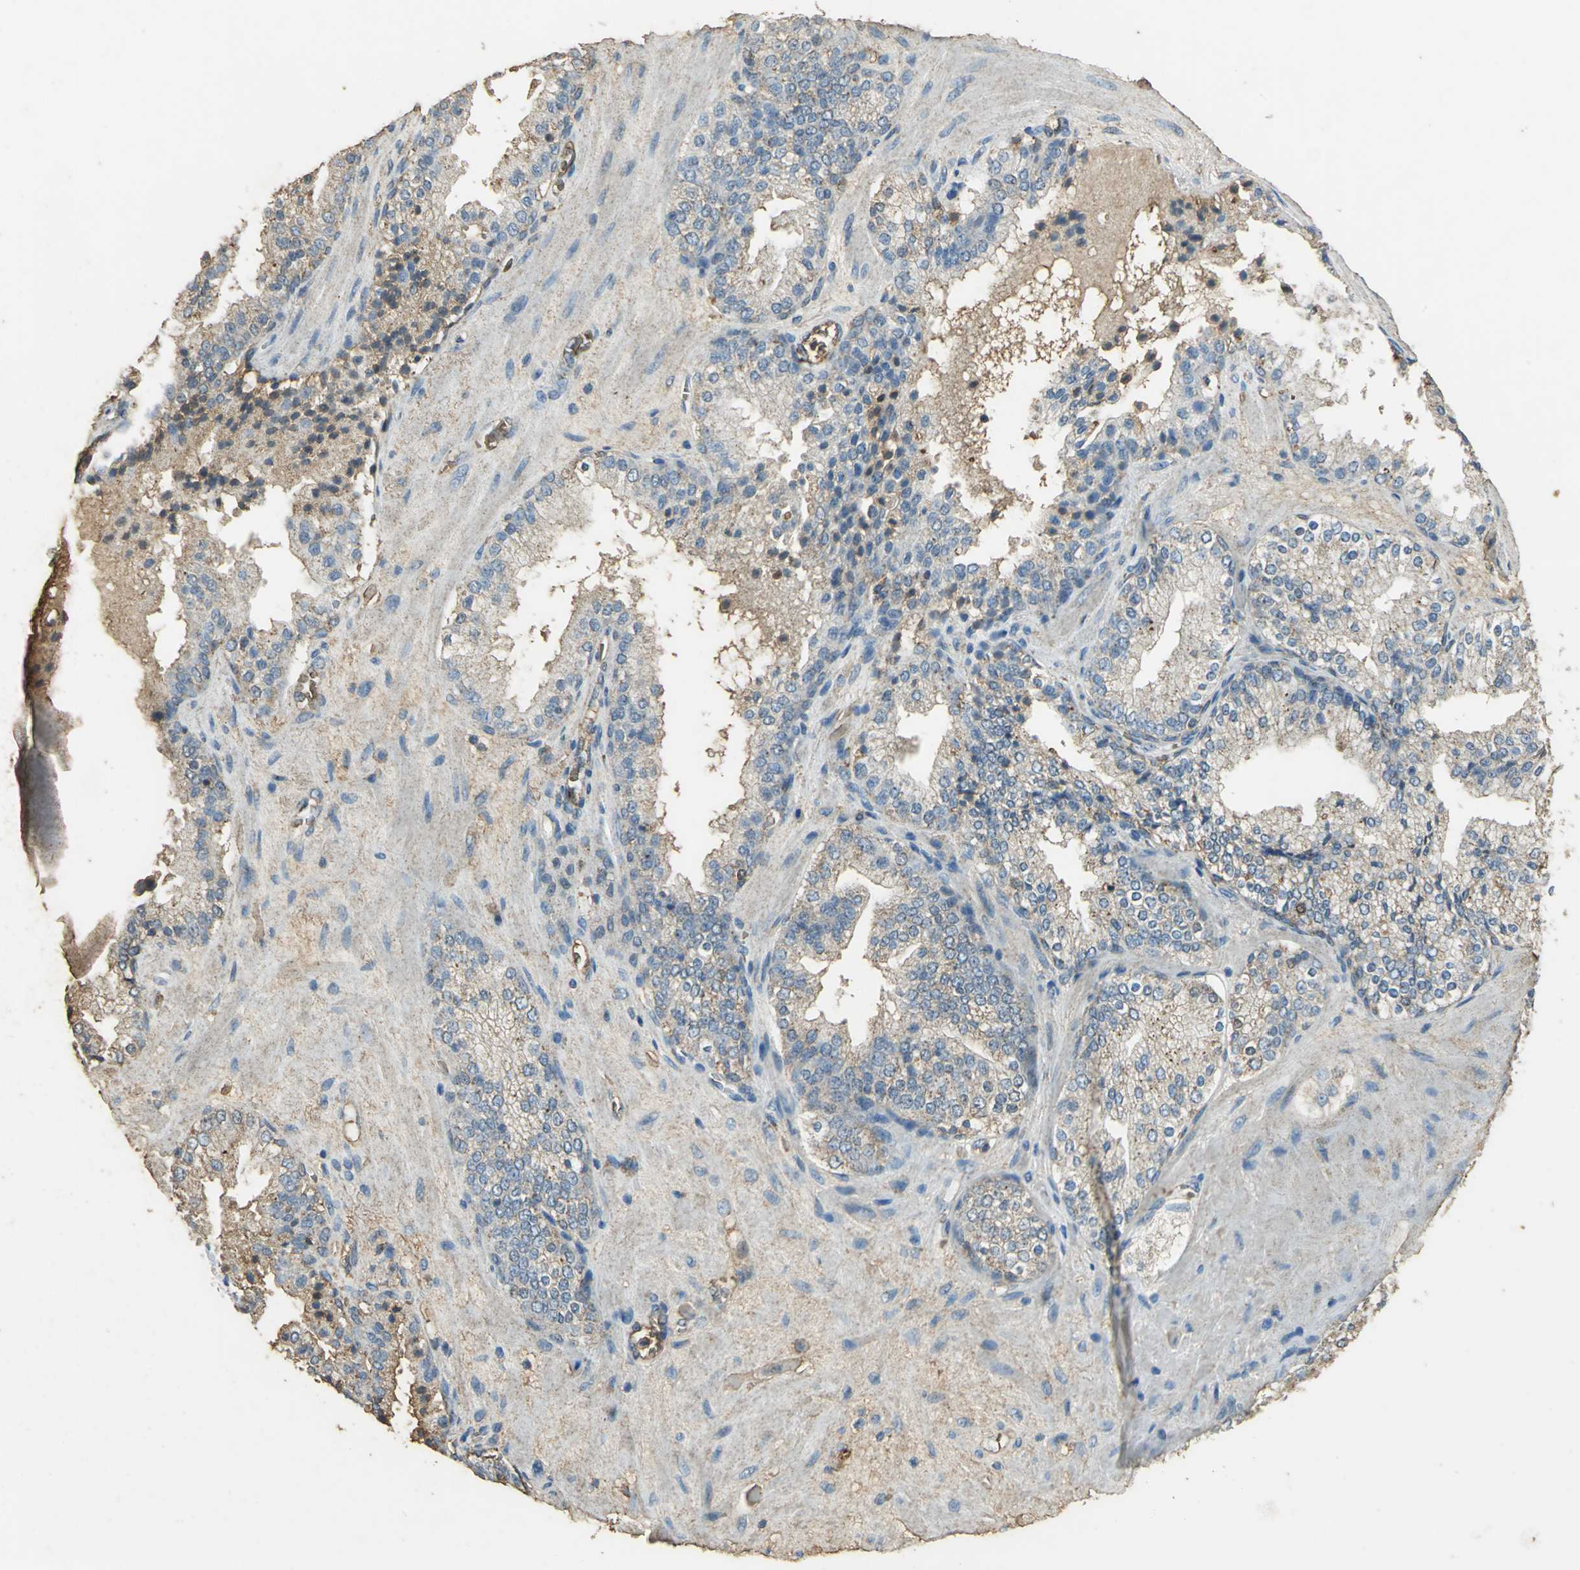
{"staining": {"intensity": "weak", "quantity": ">75%", "location": "cytoplasmic/membranous"}, "tissue": "prostate cancer", "cell_type": "Tumor cells", "image_type": "cancer", "snomed": [{"axis": "morphology", "description": "Adenocarcinoma, High grade"}, {"axis": "topography", "description": "Prostate"}], "caption": "Approximately >75% of tumor cells in human prostate cancer (adenocarcinoma (high-grade)) reveal weak cytoplasmic/membranous protein expression as visualized by brown immunohistochemical staining.", "gene": "TRAPPC2", "patient": {"sex": "male", "age": 68}}